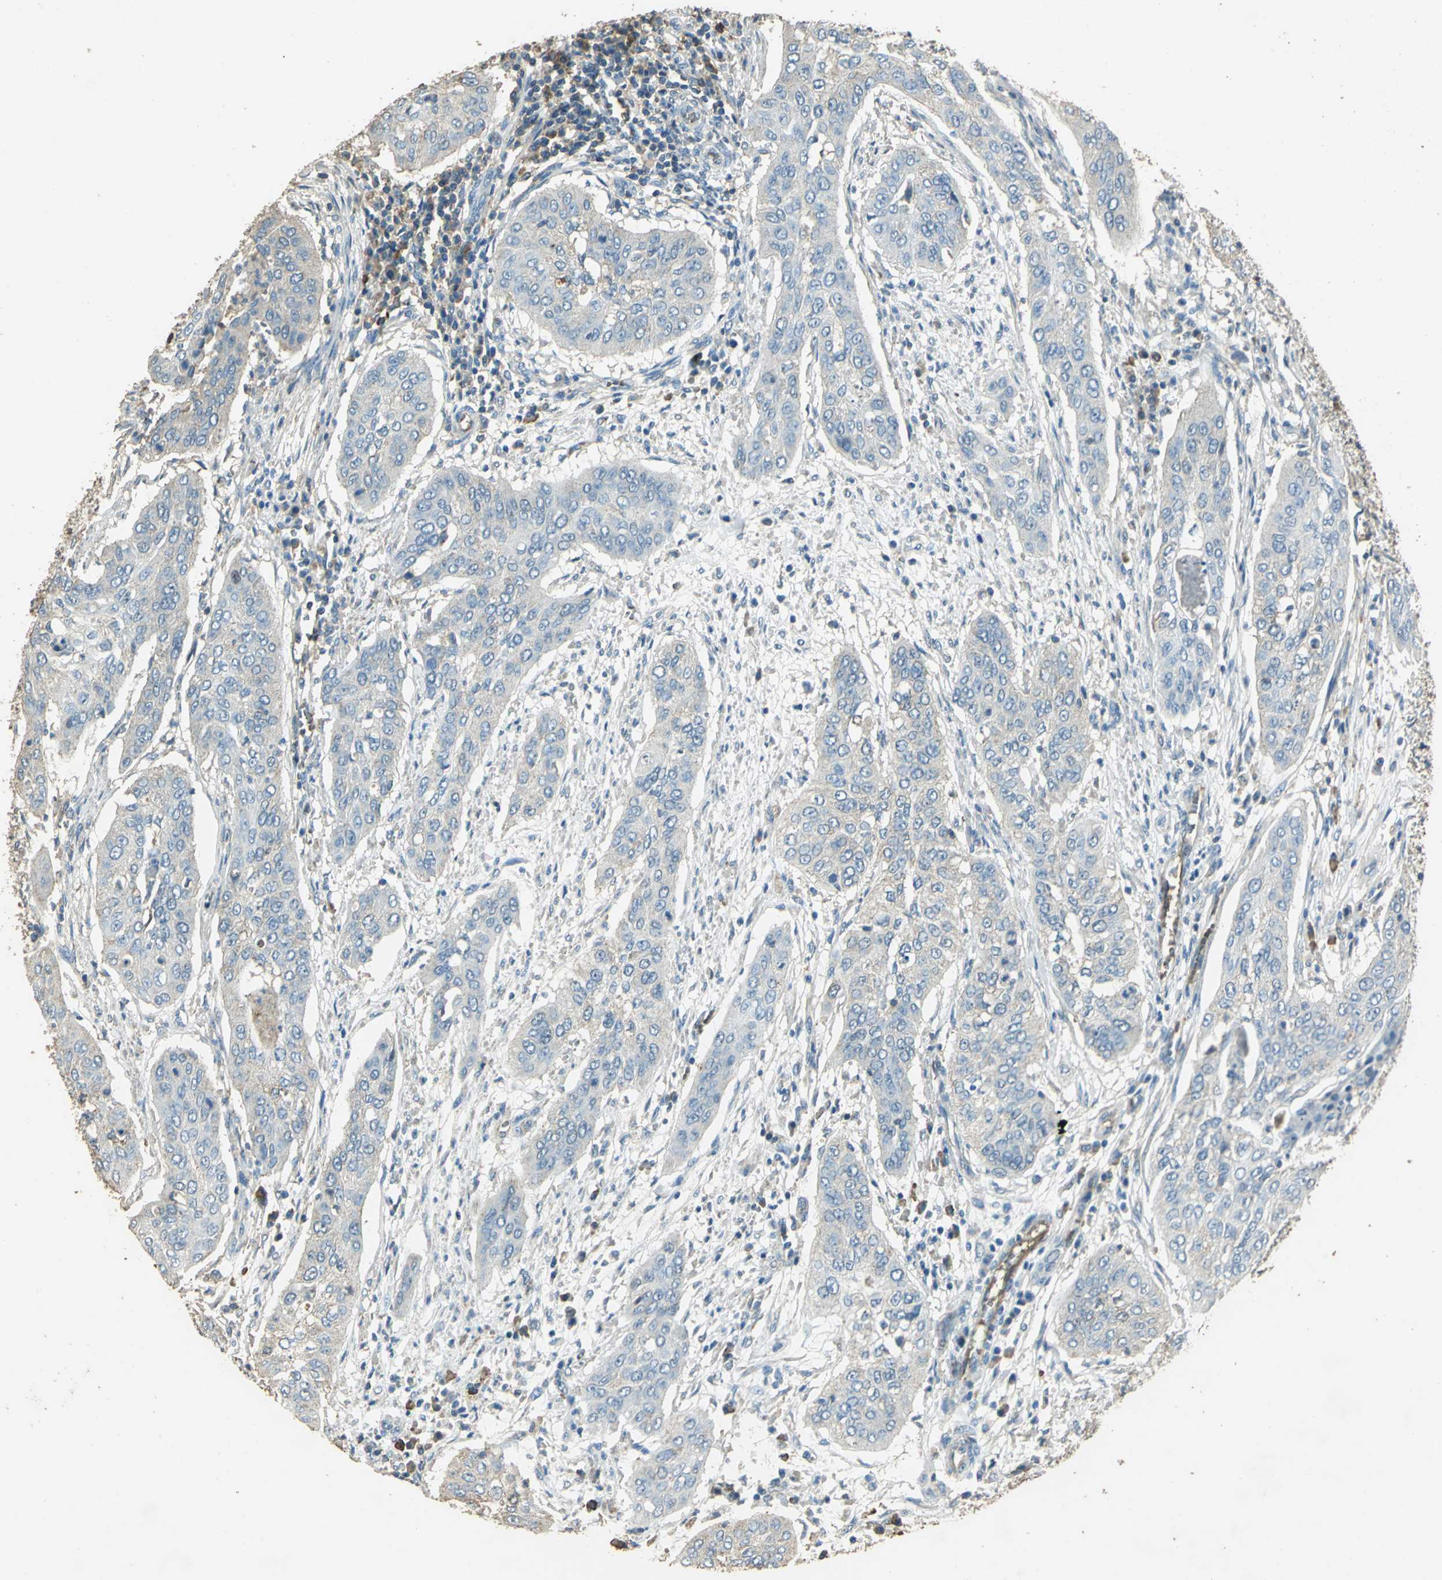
{"staining": {"intensity": "weak", "quantity": "<25%", "location": "cytoplasmic/membranous"}, "tissue": "cervical cancer", "cell_type": "Tumor cells", "image_type": "cancer", "snomed": [{"axis": "morphology", "description": "Squamous cell carcinoma, NOS"}, {"axis": "topography", "description": "Cervix"}], "caption": "High power microscopy micrograph of an immunohistochemistry (IHC) image of squamous cell carcinoma (cervical), revealing no significant expression in tumor cells.", "gene": "TRAPPC2", "patient": {"sex": "female", "age": 39}}